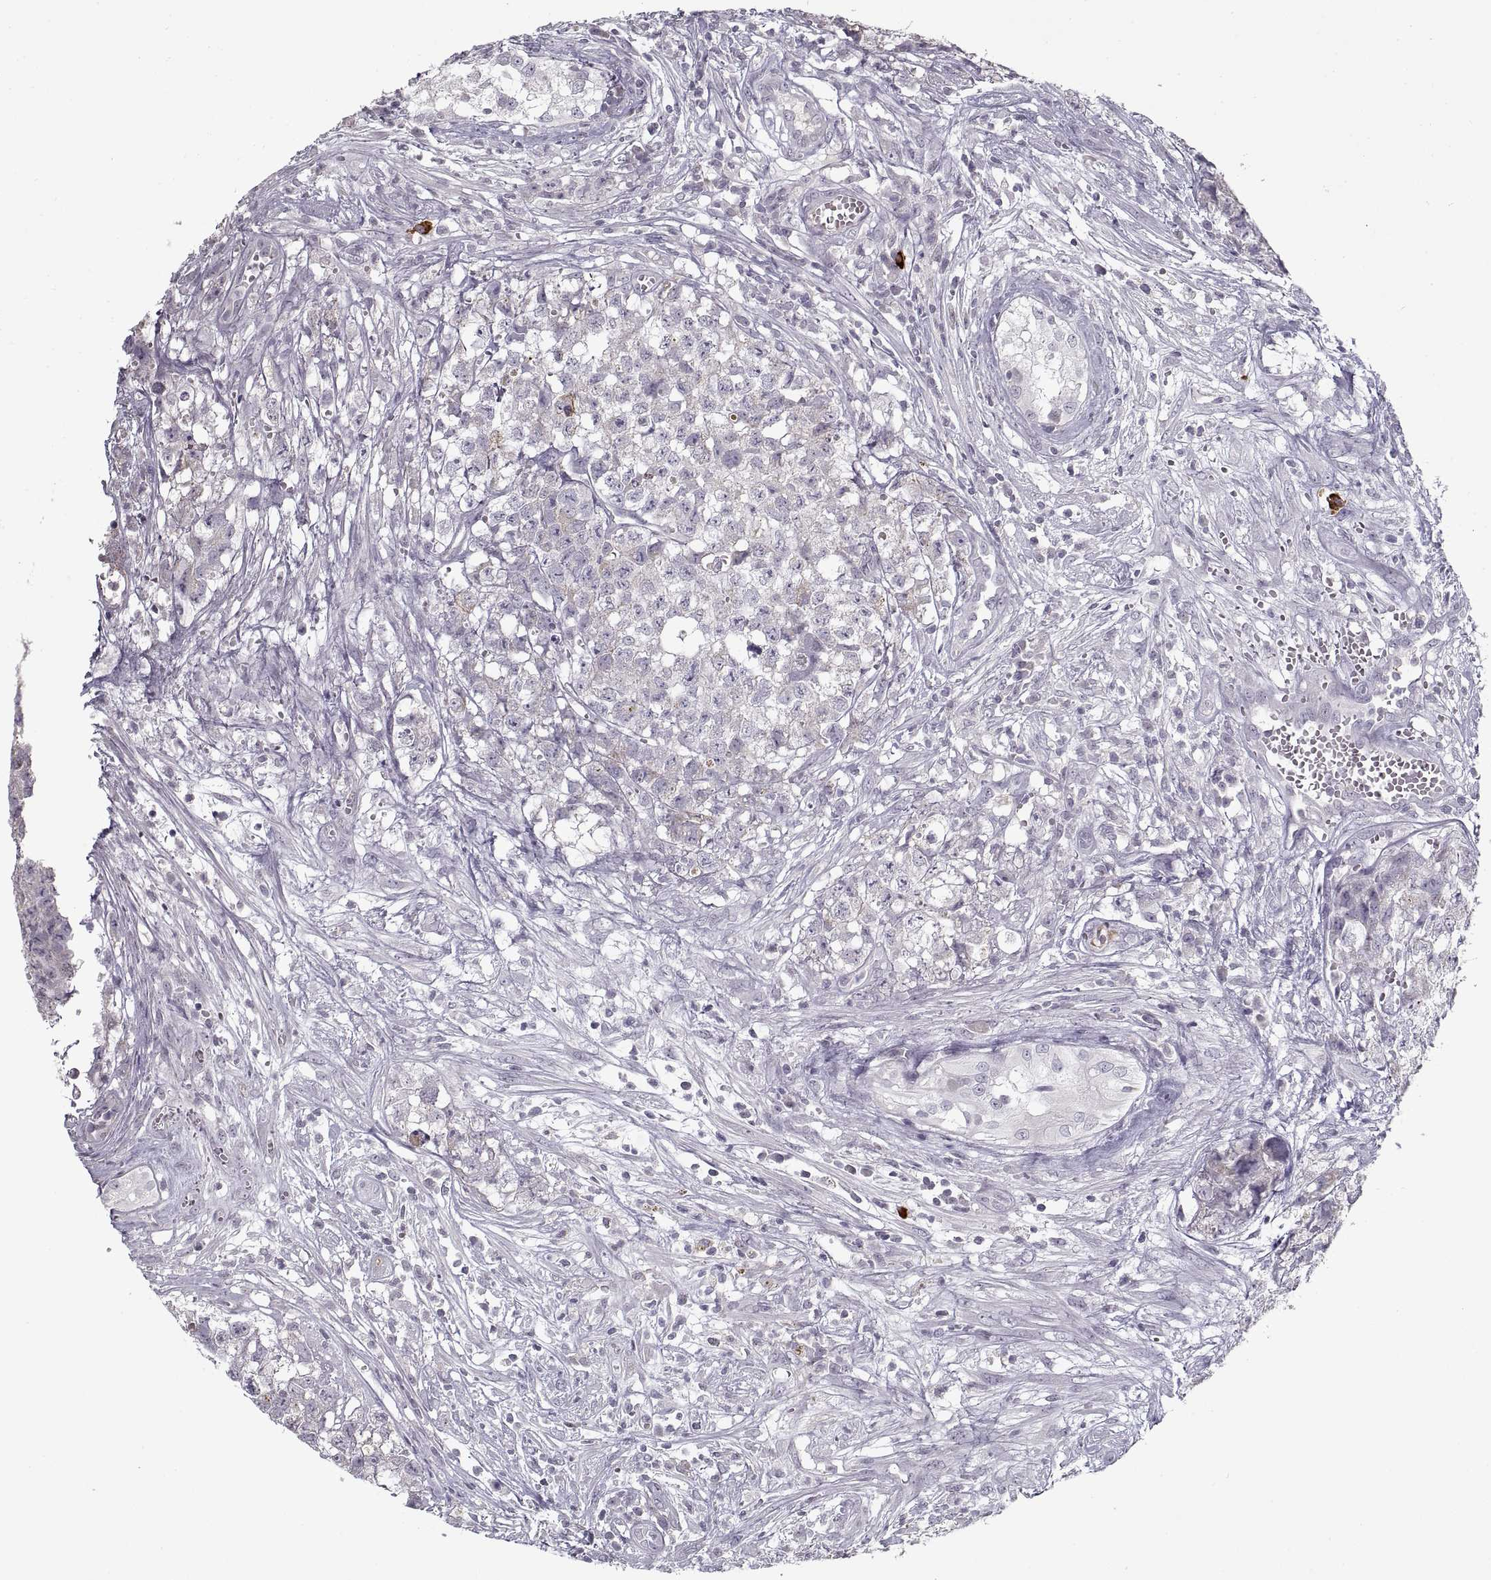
{"staining": {"intensity": "negative", "quantity": "none", "location": "none"}, "tissue": "testis cancer", "cell_type": "Tumor cells", "image_type": "cancer", "snomed": [{"axis": "morphology", "description": "Seminoma, NOS"}, {"axis": "morphology", "description": "Carcinoma, Embryonal, NOS"}, {"axis": "topography", "description": "Testis"}], "caption": "Immunohistochemistry (IHC) of human testis seminoma exhibits no expression in tumor cells. (Stains: DAB (3,3'-diaminobenzidine) immunohistochemistry (IHC) with hematoxylin counter stain, Microscopy: brightfield microscopy at high magnification).", "gene": "GAD2", "patient": {"sex": "male", "age": 22}}